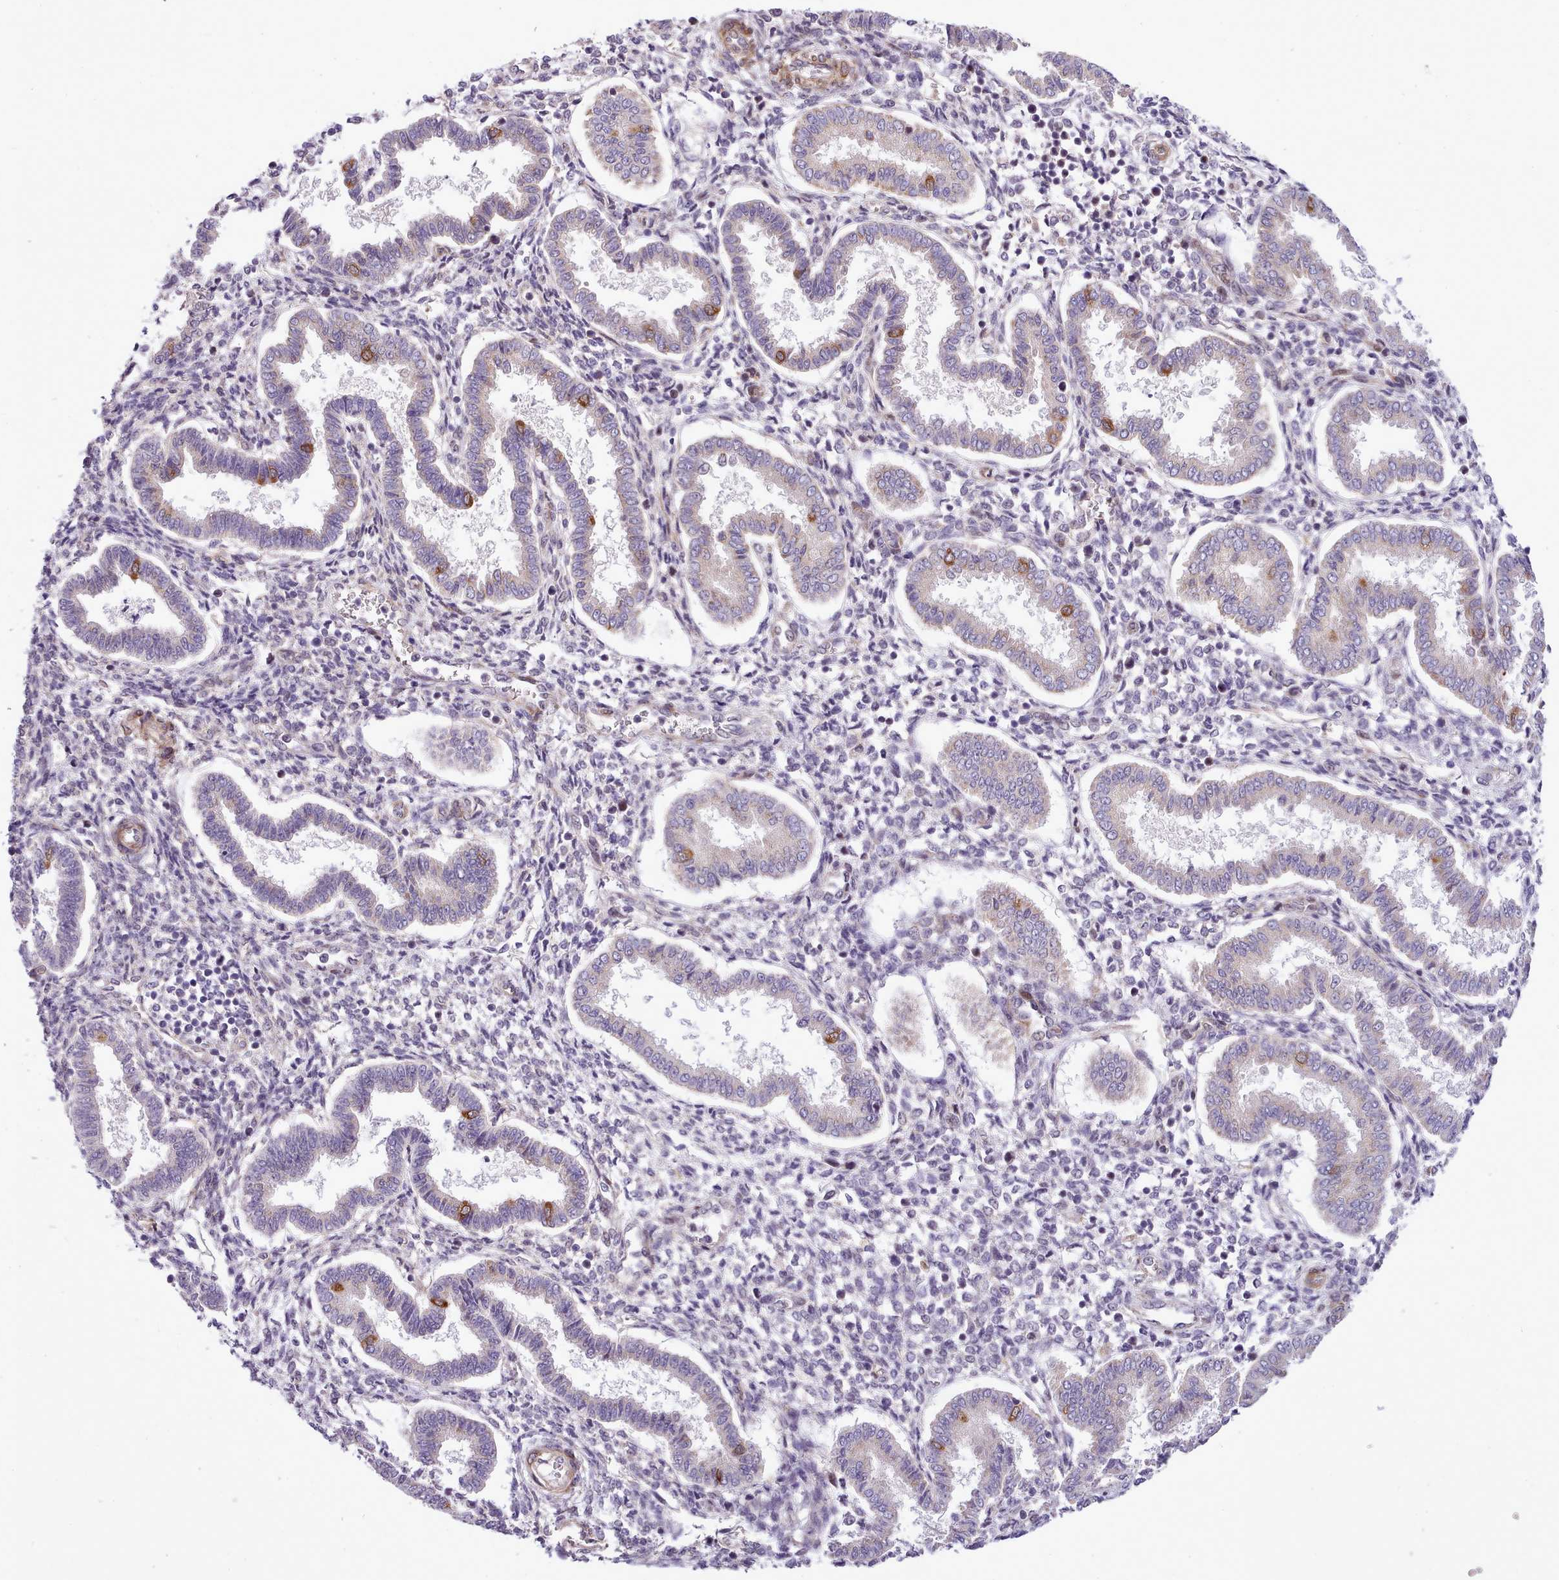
{"staining": {"intensity": "moderate", "quantity": "25%-75%", "location": "nuclear"}, "tissue": "endometrium", "cell_type": "Cells in endometrial stroma", "image_type": "normal", "snomed": [{"axis": "morphology", "description": "Normal tissue, NOS"}, {"axis": "topography", "description": "Endometrium"}], "caption": "Moderate nuclear positivity for a protein is seen in about 25%-75% of cells in endometrial stroma of normal endometrium using IHC.", "gene": "HOXB7", "patient": {"sex": "female", "age": 24}}